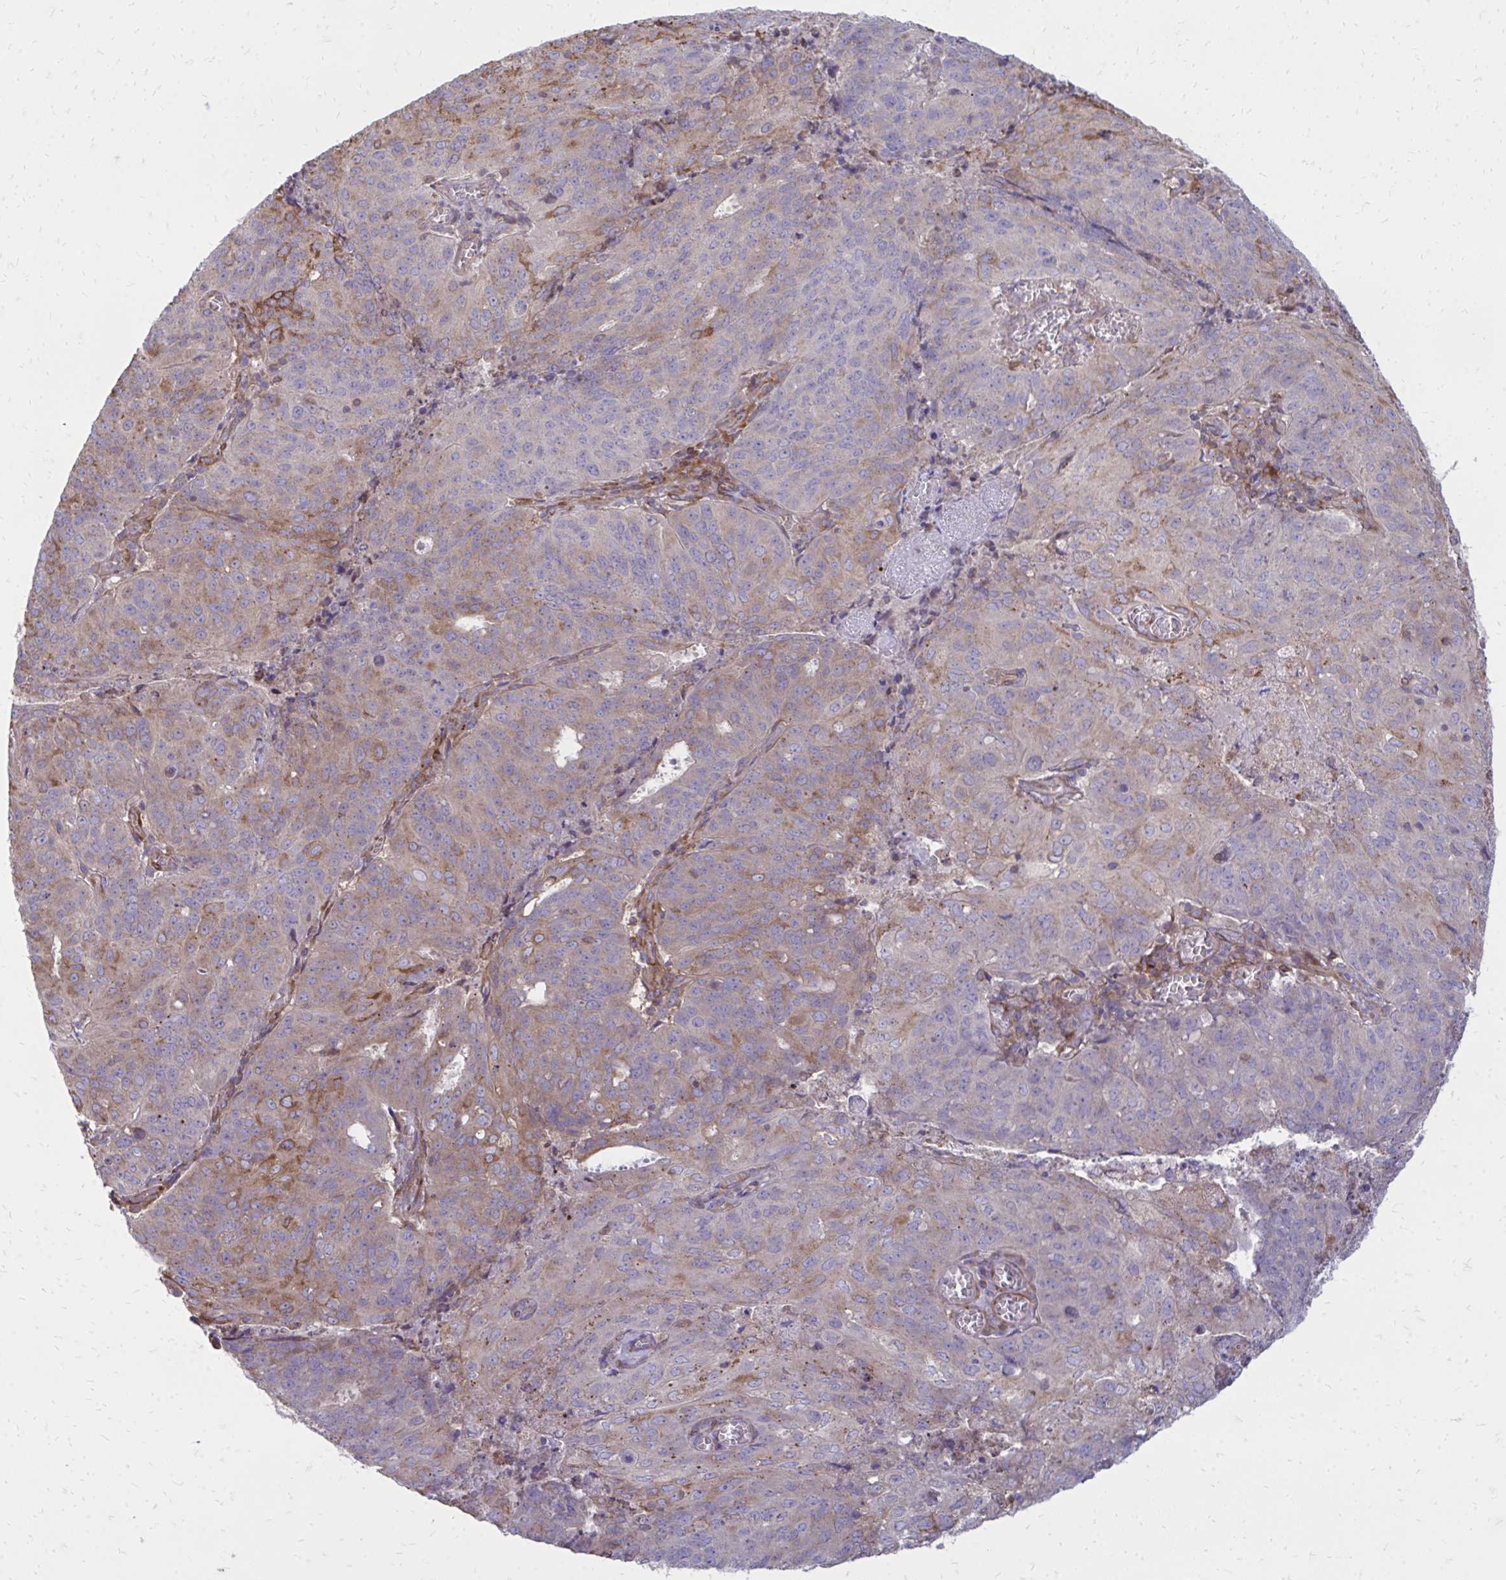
{"staining": {"intensity": "weak", "quantity": "25%-75%", "location": "cytoplasmic/membranous"}, "tissue": "endometrial cancer", "cell_type": "Tumor cells", "image_type": "cancer", "snomed": [{"axis": "morphology", "description": "Adenocarcinoma, NOS"}, {"axis": "topography", "description": "Endometrium"}], "caption": "Endometrial cancer stained with a brown dye reveals weak cytoplasmic/membranous positive positivity in approximately 25%-75% of tumor cells.", "gene": "ASAP1", "patient": {"sex": "female", "age": 82}}